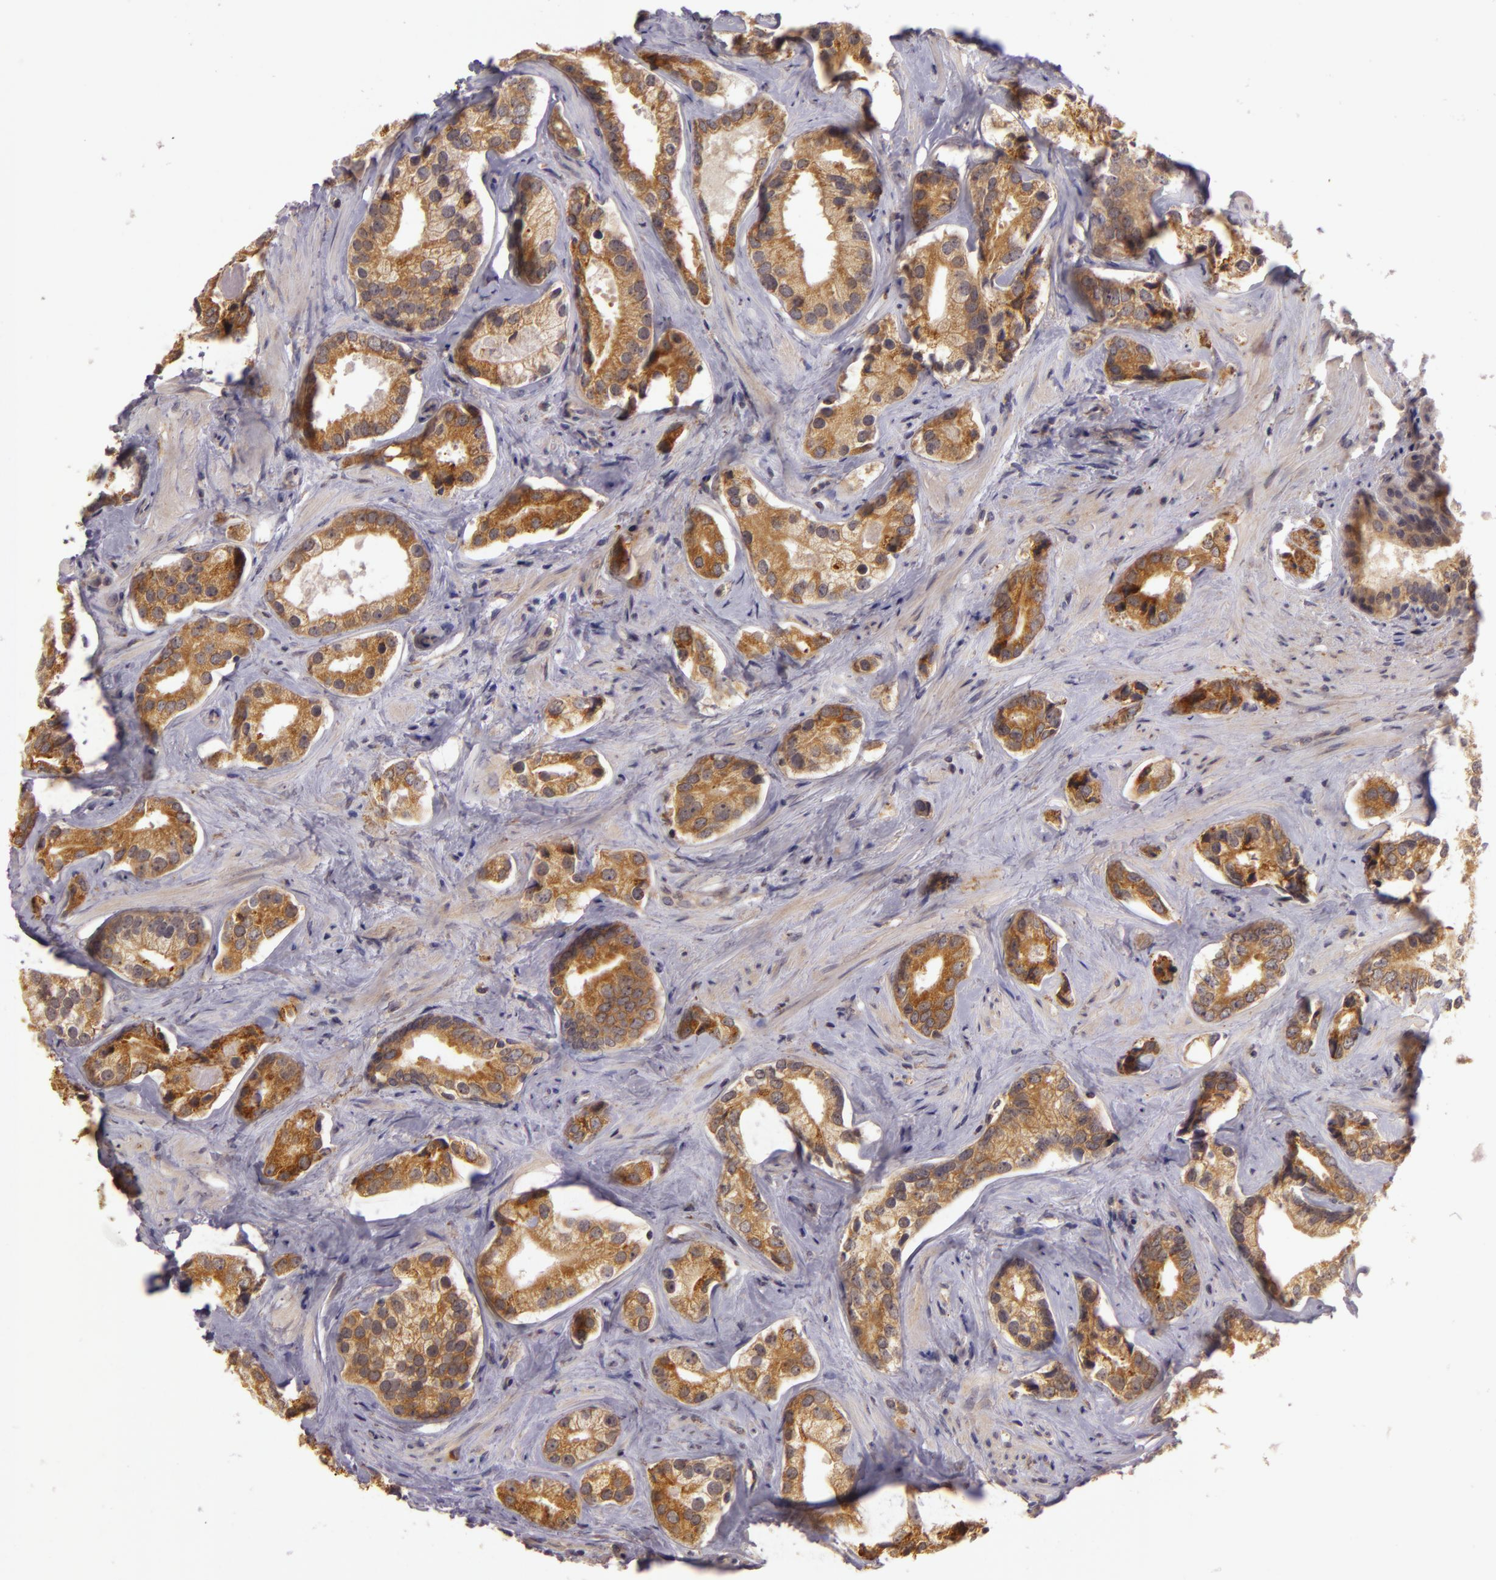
{"staining": {"intensity": "moderate", "quantity": ">75%", "location": "cytoplasmic/membranous"}, "tissue": "prostate cancer", "cell_type": "Tumor cells", "image_type": "cancer", "snomed": [{"axis": "morphology", "description": "Adenocarcinoma, Medium grade"}, {"axis": "topography", "description": "Prostate"}], "caption": "Protein positivity by IHC demonstrates moderate cytoplasmic/membranous staining in about >75% of tumor cells in prostate cancer. Using DAB (3,3'-diaminobenzidine) (brown) and hematoxylin (blue) stains, captured at high magnification using brightfield microscopy.", "gene": "PPP1R3F", "patient": {"sex": "male", "age": 70}}